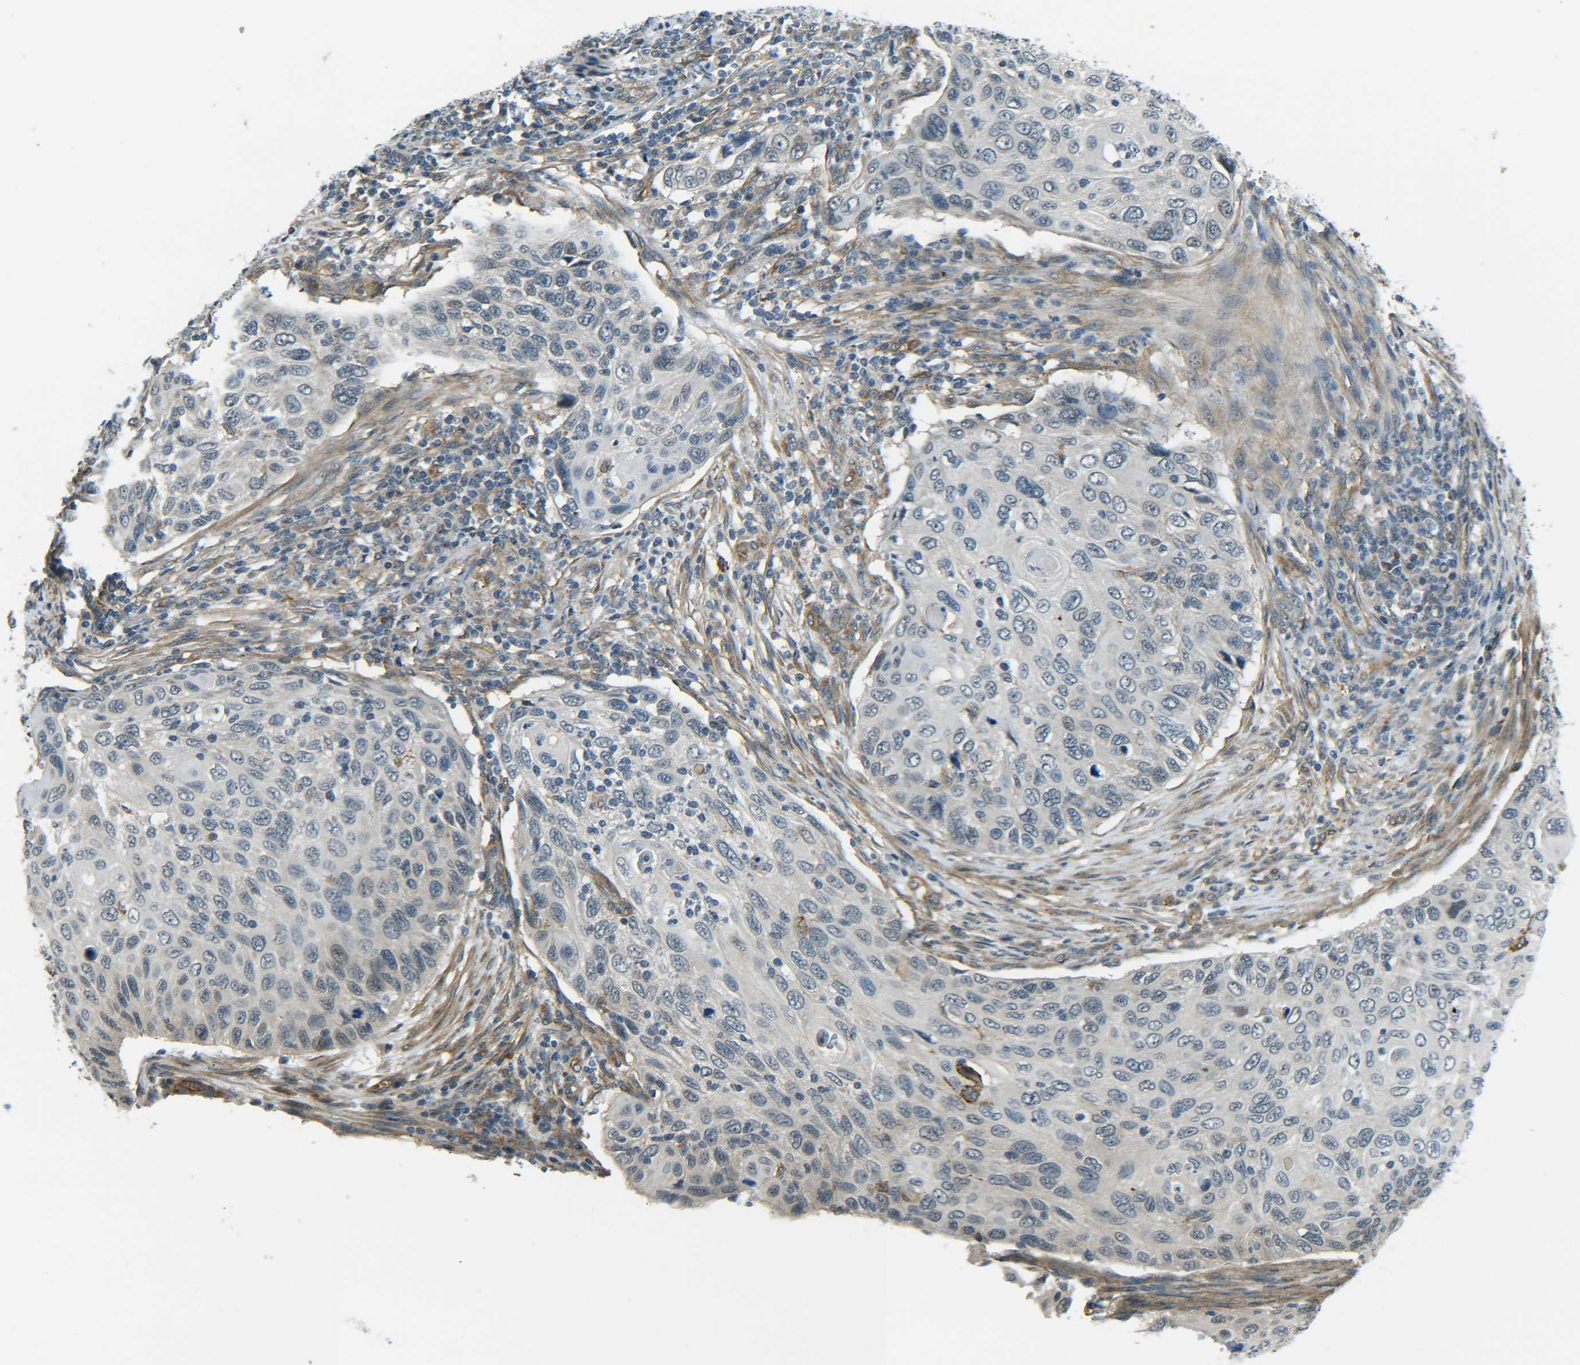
{"staining": {"intensity": "negative", "quantity": "none", "location": "none"}, "tissue": "cervical cancer", "cell_type": "Tumor cells", "image_type": "cancer", "snomed": [{"axis": "morphology", "description": "Squamous cell carcinoma, NOS"}, {"axis": "topography", "description": "Cervix"}], "caption": "Immunohistochemistry (IHC) of cervical cancer exhibits no staining in tumor cells.", "gene": "DAB2", "patient": {"sex": "female", "age": 70}}